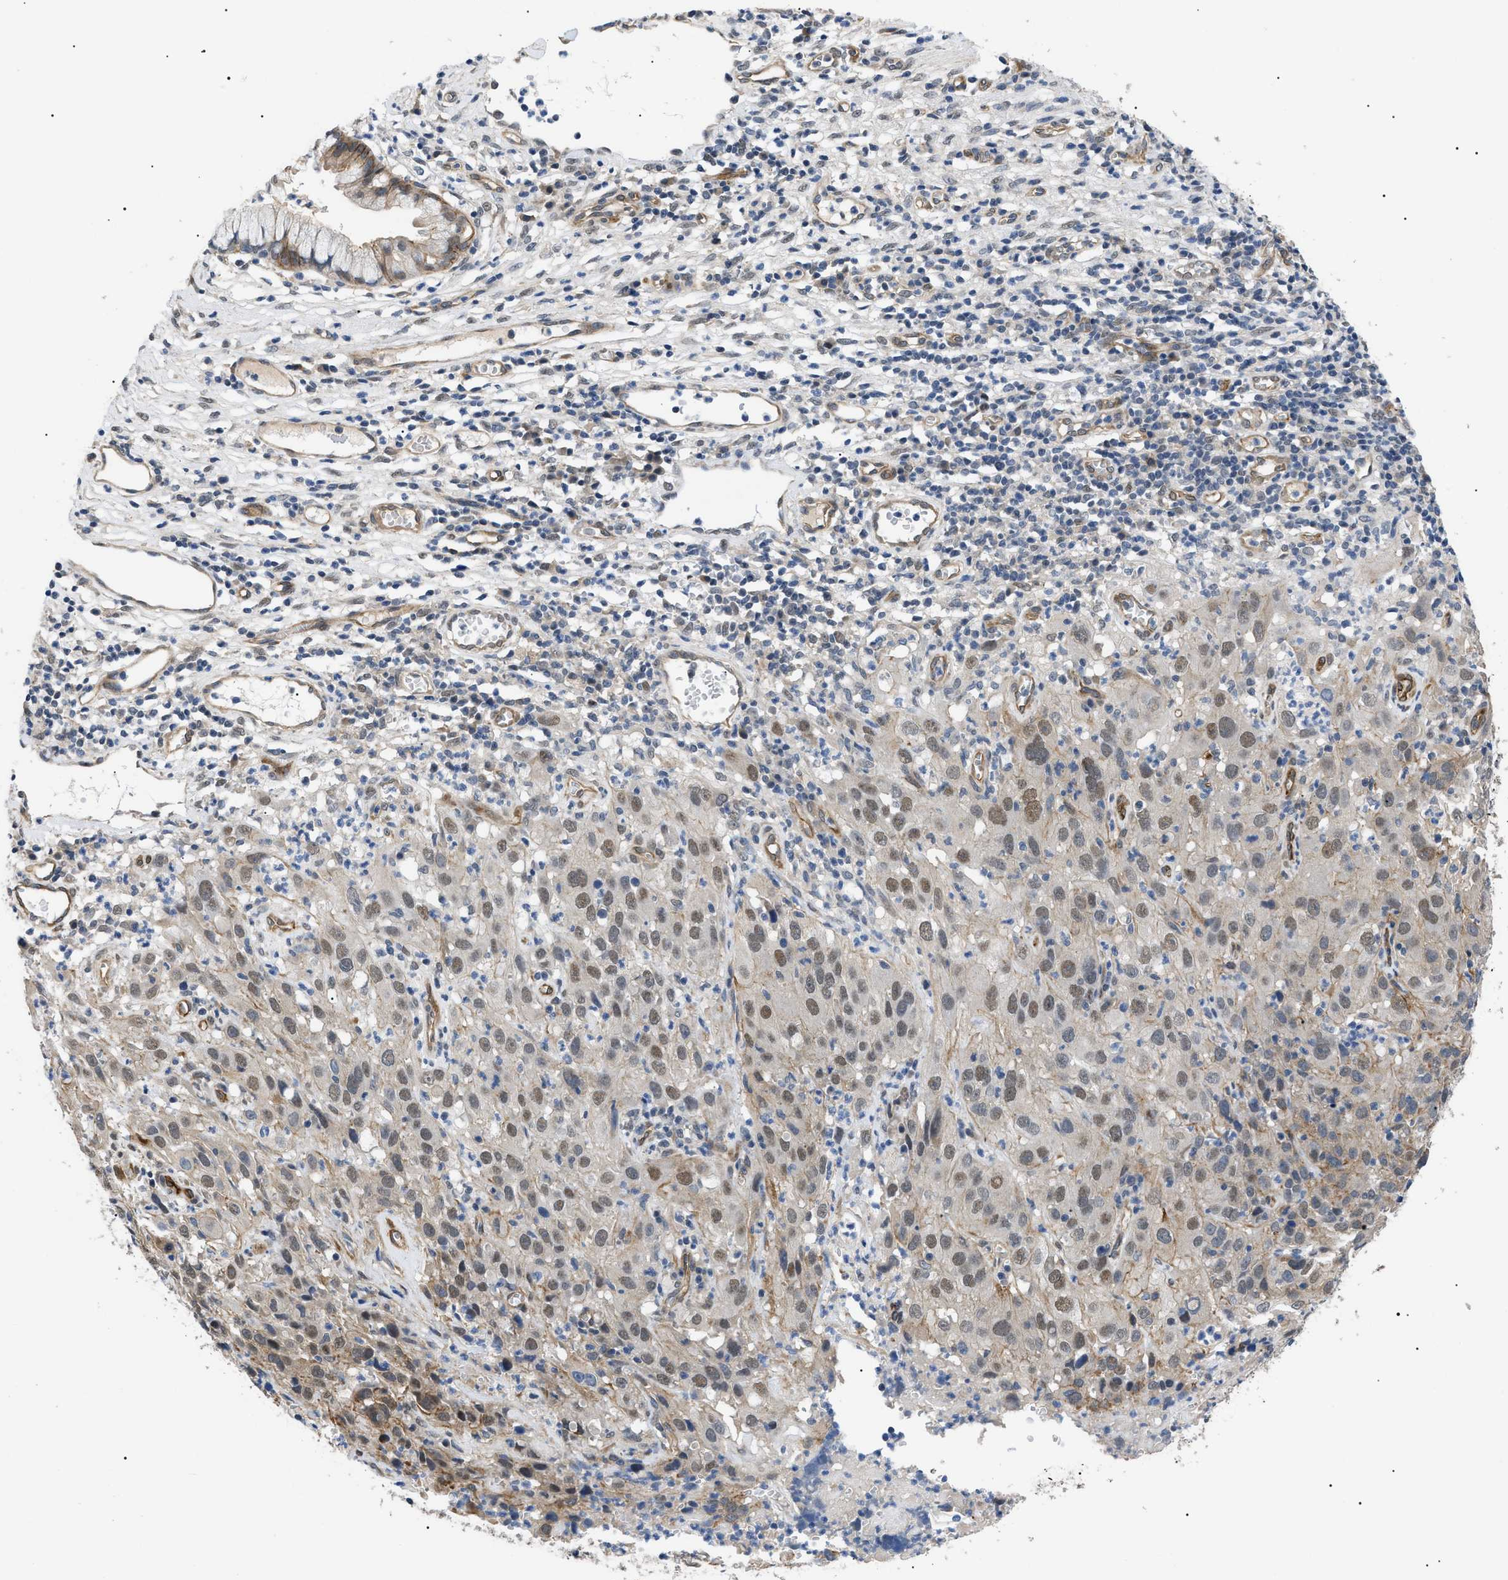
{"staining": {"intensity": "weak", "quantity": ">75%", "location": "cytoplasmic/membranous,nuclear"}, "tissue": "cervical cancer", "cell_type": "Tumor cells", "image_type": "cancer", "snomed": [{"axis": "morphology", "description": "Squamous cell carcinoma, NOS"}, {"axis": "topography", "description": "Cervix"}], "caption": "Weak cytoplasmic/membranous and nuclear protein staining is present in approximately >75% of tumor cells in squamous cell carcinoma (cervical). (Brightfield microscopy of DAB IHC at high magnification).", "gene": "CRCP", "patient": {"sex": "female", "age": 32}}